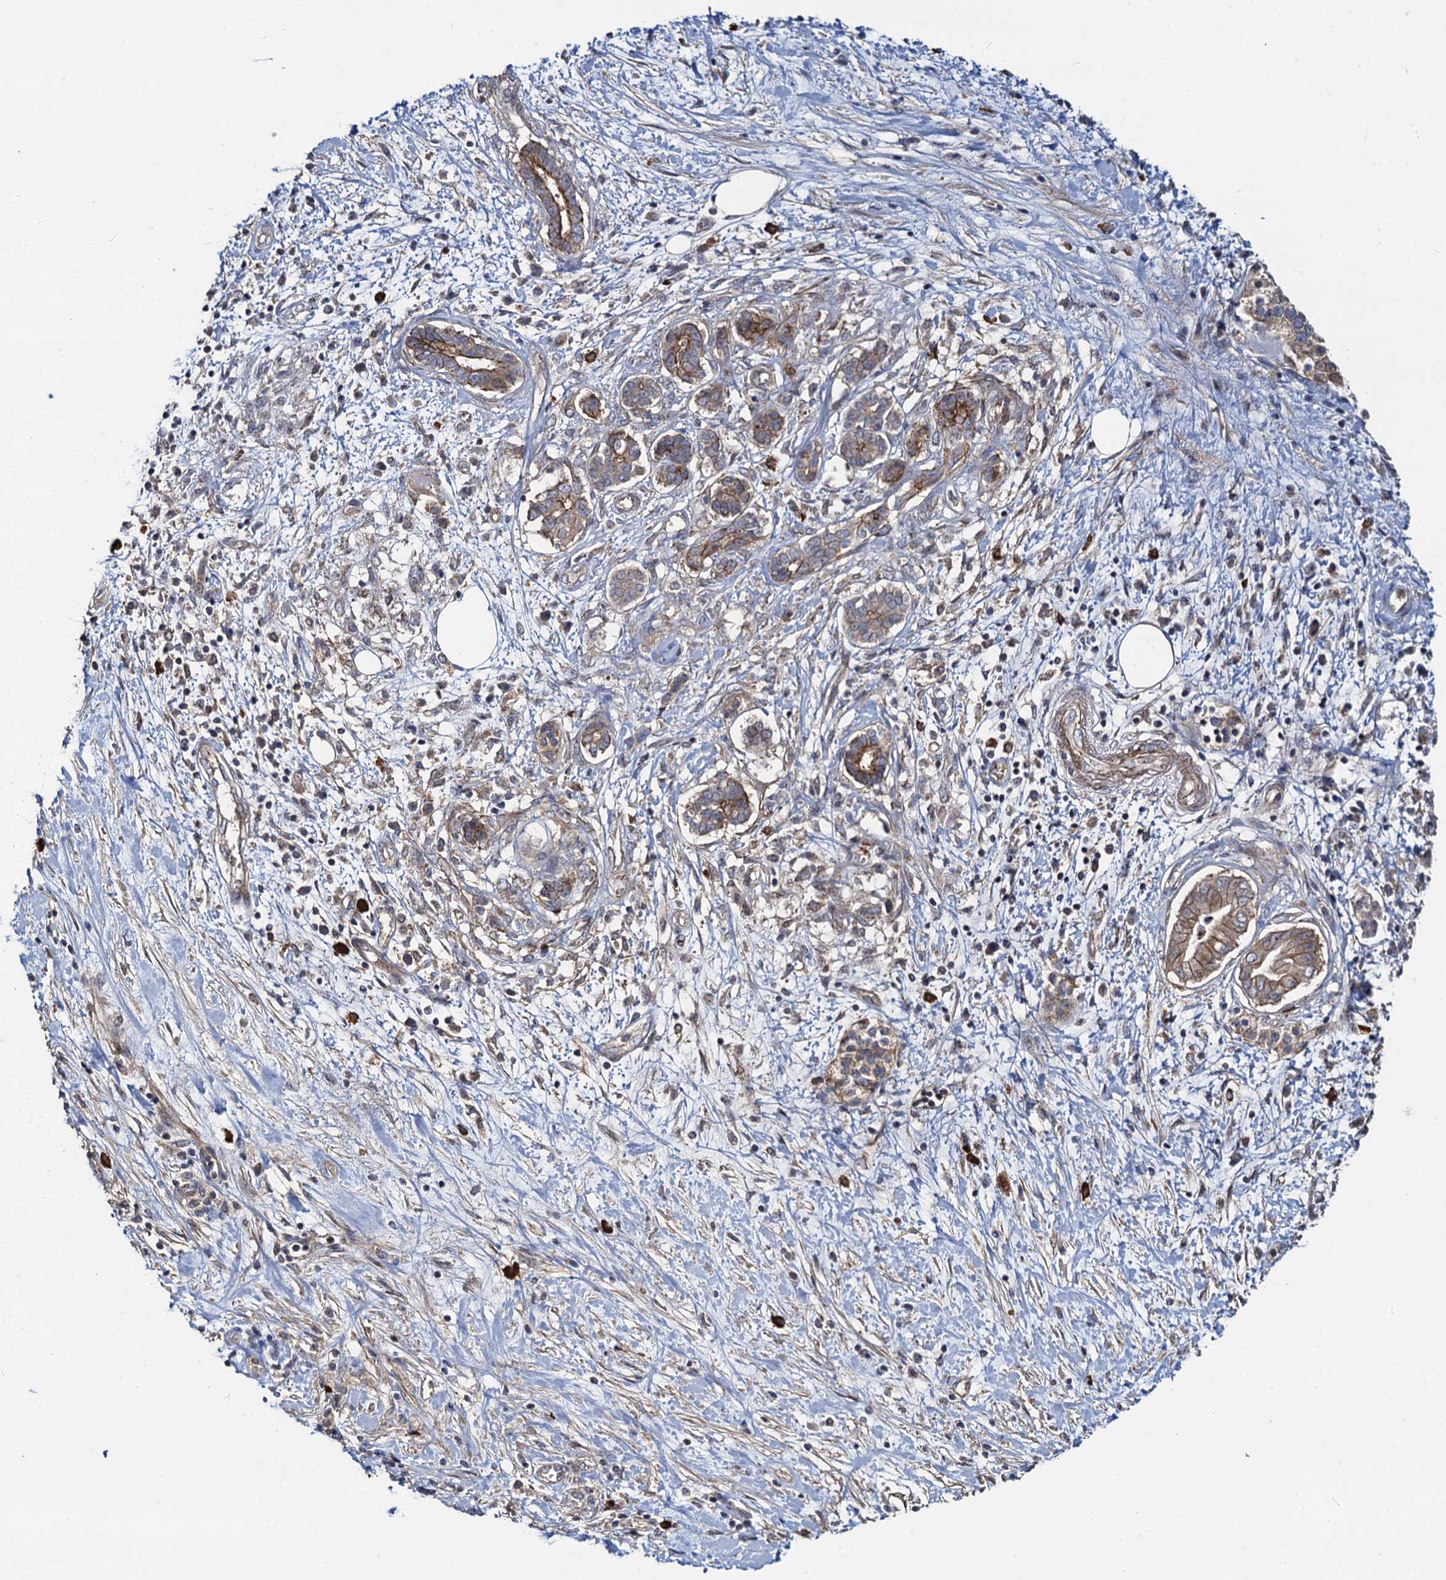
{"staining": {"intensity": "moderate", "quantity": ">75%", "location": "cytoplasmic/membranous"}, "tissue": "pancreatic cancer", "cell_type": "Tumor cells", "image_type": "cancer", "snomed": [{"axis": "morphology", "description": "Adenocarcinoma, NOS"}, {"axis": "topography", "description": "Pancreas"}], "caption": "Immunohistochemistry (IHC) photomicrograph of neoplastic tissue: human pancreatic adenocarcinoma stained using immunohistochemistry shows medium levels of moderate protein expression localized specifically in the cytoplasmic/membranous of tumor cells, appearing as a cytoplasmic/membranous brown color.", "gene": "KXD1", "patient": {"sex": "female", "age": 73}}